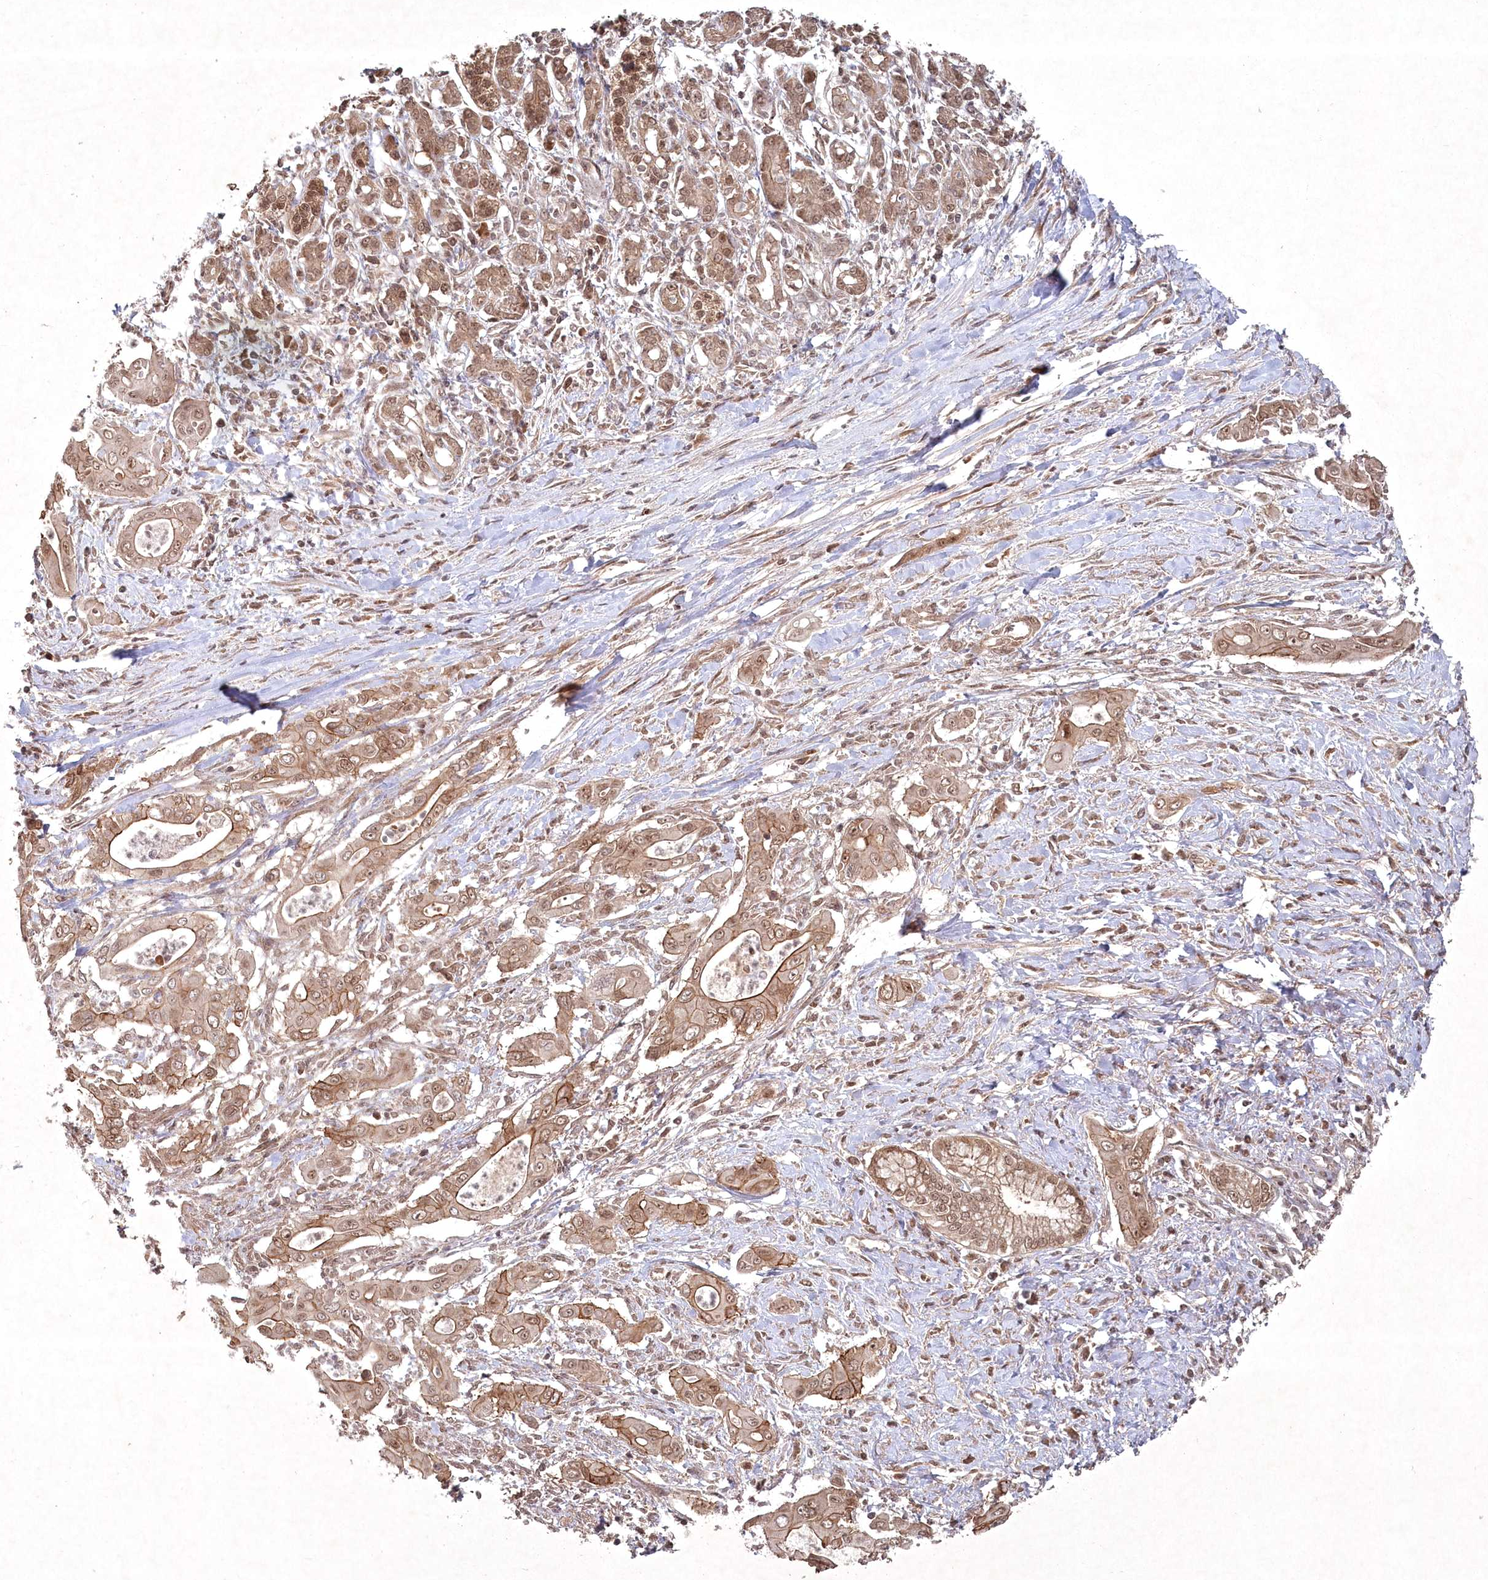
{"staining": {"intensity": "moderate", "quantity": ">75%", "location": "cytoplasmic/membranous,nuclear"}, "tissue": "pancreatic cancer", "cell_type": "Tumor cells", "image_type": "cancer", "snomed": [{"axis": "morphology", "description": "Adenocarcinoma, NOS"}, {"axis": "topography", "description": "Pancreas"}], "caption": "DAB (3,3'-diaminobenzidine) immunohistochemical staining of adenocarcinoma (pancreatic) shows moderate cytoplasmic/membranous and nuclear protein expression in approximately >75% of tumor cells.", "gene": "FBXL17", "patient": {"sex": "male", "age": 58}}